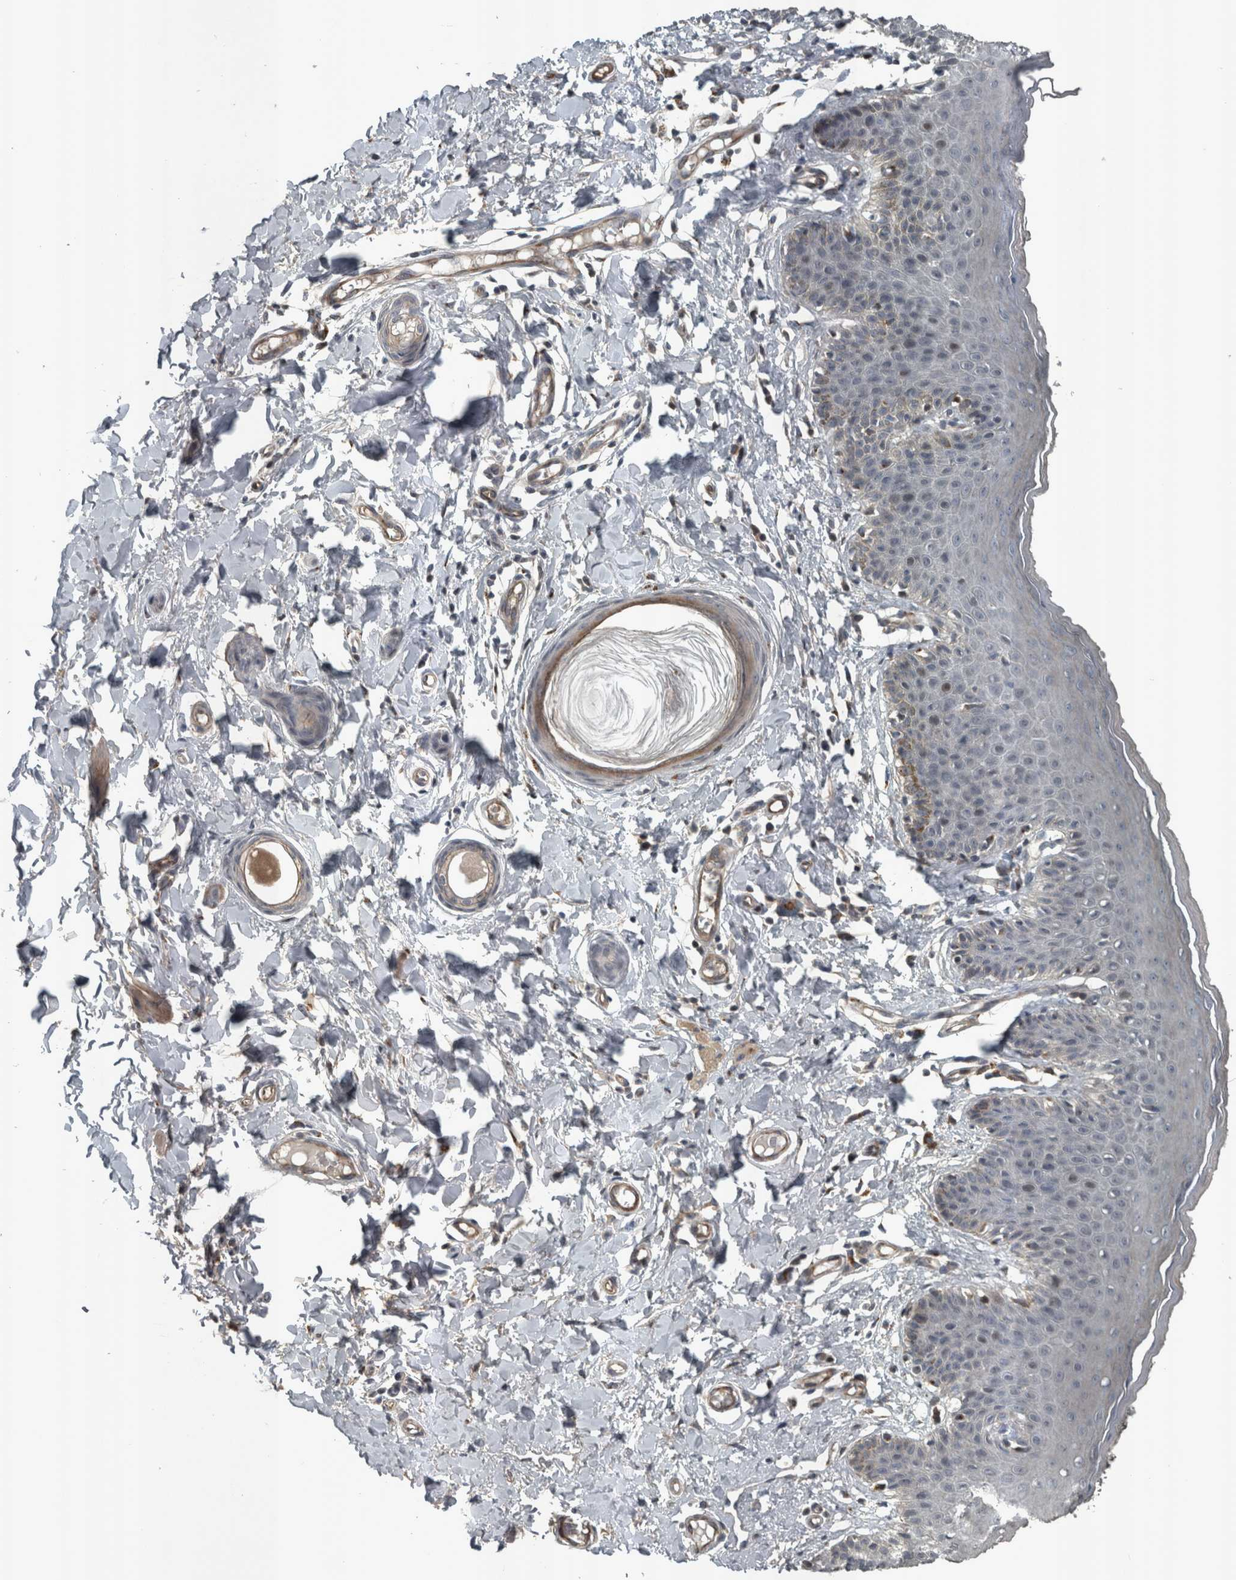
{"staining": {"intensity": "weak", "quantity": "<25%", "location": "cytoplasmic/membranous,nuclear"}, "tissue": "skin", "cell_type": "Epidermal cells", "image_type": "normal", "snomed": [{"axis": "morphology", "description": "Normal tissue, NOS"}, {"axis": "topography", "description": "Vulva"}], "caption": "This is a photomicrograph of IHC staining of unremarkable skin, which shows no staining in epidermal cells.", "gene": "ZNF345", "patient": {"sex": "female", "age": 66}}